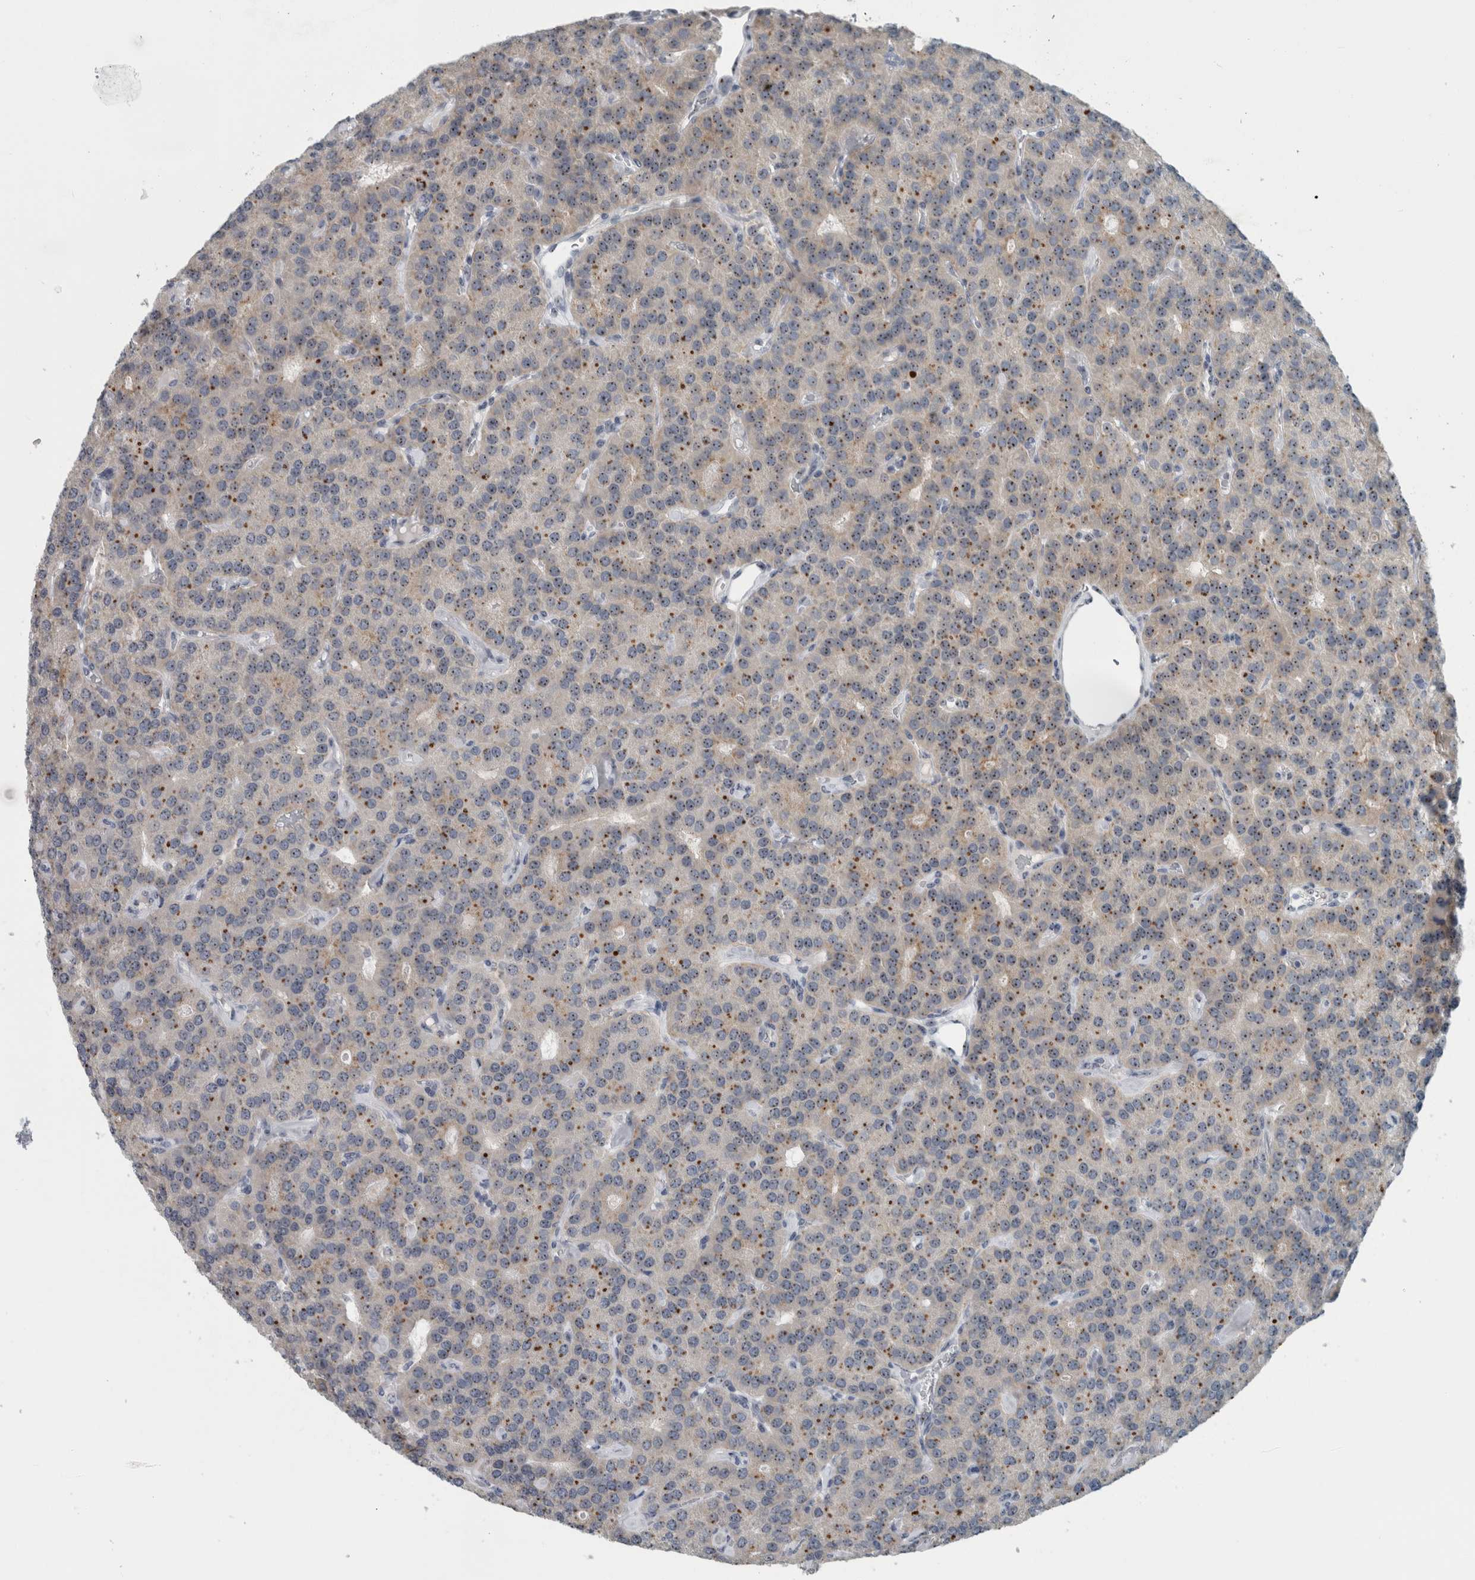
{"staining": {"intensity": "weak", "quantity": ">75%", "location": "nuclear"}, "tissue": "parathyroid gland", "cell_type": "Glandular cells", "image_type": "normal", "snomed": [{"axis": "morphology", "description": "Normal tissue, NOS"}, {"axis": "morphology", "description": "Adenoma, NOS"}, {"axis": "topography", "description": "Parathyroid gland"}], "caption": "Parathyroid gland stained with DAB (3,3'-diaminobenzidine) immunohistochemistry demonstrates low levels of weak nuclear positivity in about >75% of glandular cells.", "gene": "UTP6", "patient": {"sex": "female", "age": 86}}